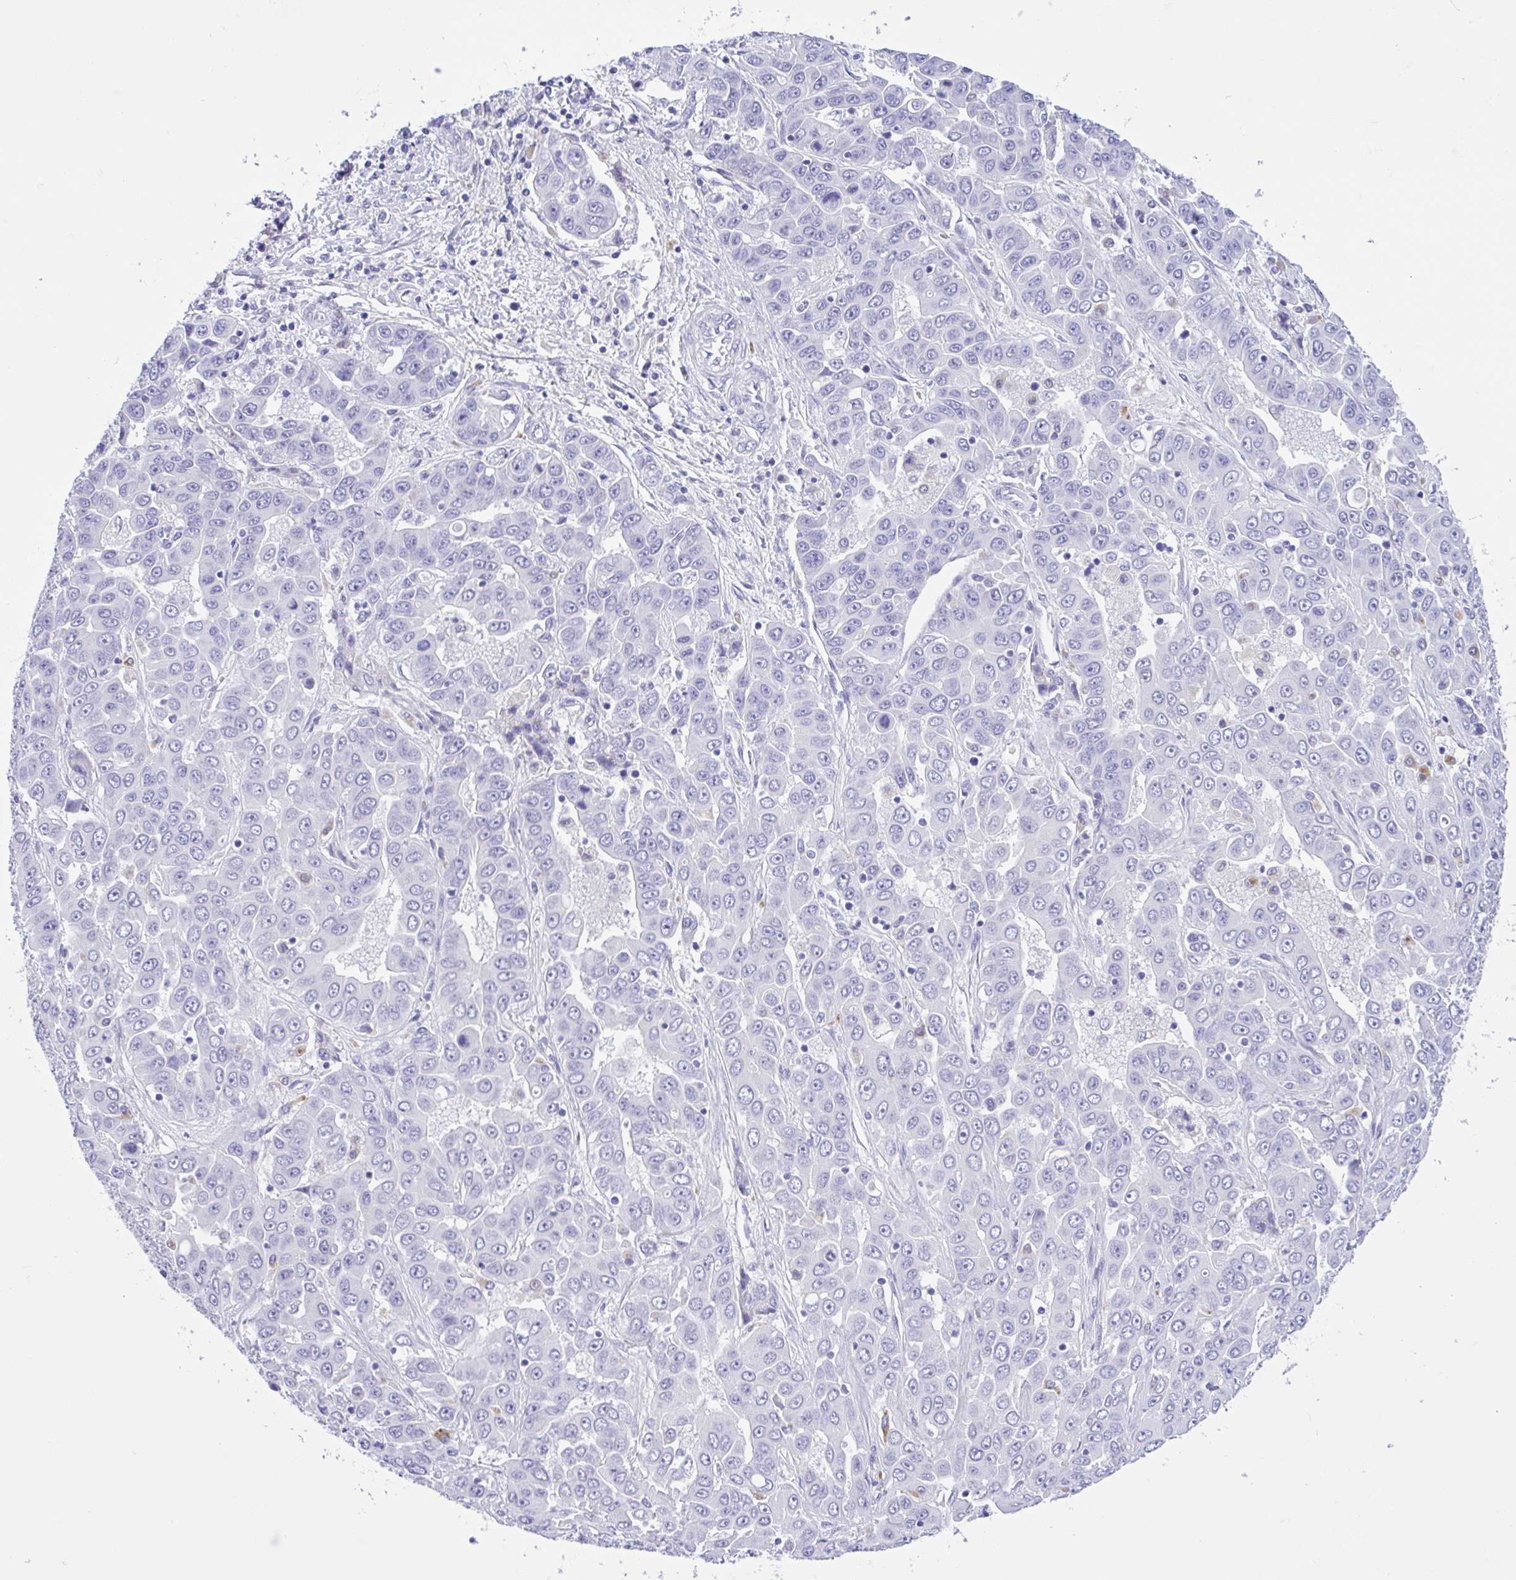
{"staining": {"intensity": "negative", "quantity": "none", "location": "none"}, "tissue": "liver cancer", "cell_type": "Tumor cells", "image_type": "cancer", "snomed": [{"axis": "morphology", "description": "Cholangiocarcinoma"}, {"axis": "topography", "description": "Liver"}], "caption": "Immunohistochemistry of liver cholangiocarcinoma exhibits no expression in tumor cells. (DAB (3,3'-diaminobenzidine) IHC with hematoxylin counter stain).", "gene": "OR4N4", "patient": {"sex": "female", "age": 52}}